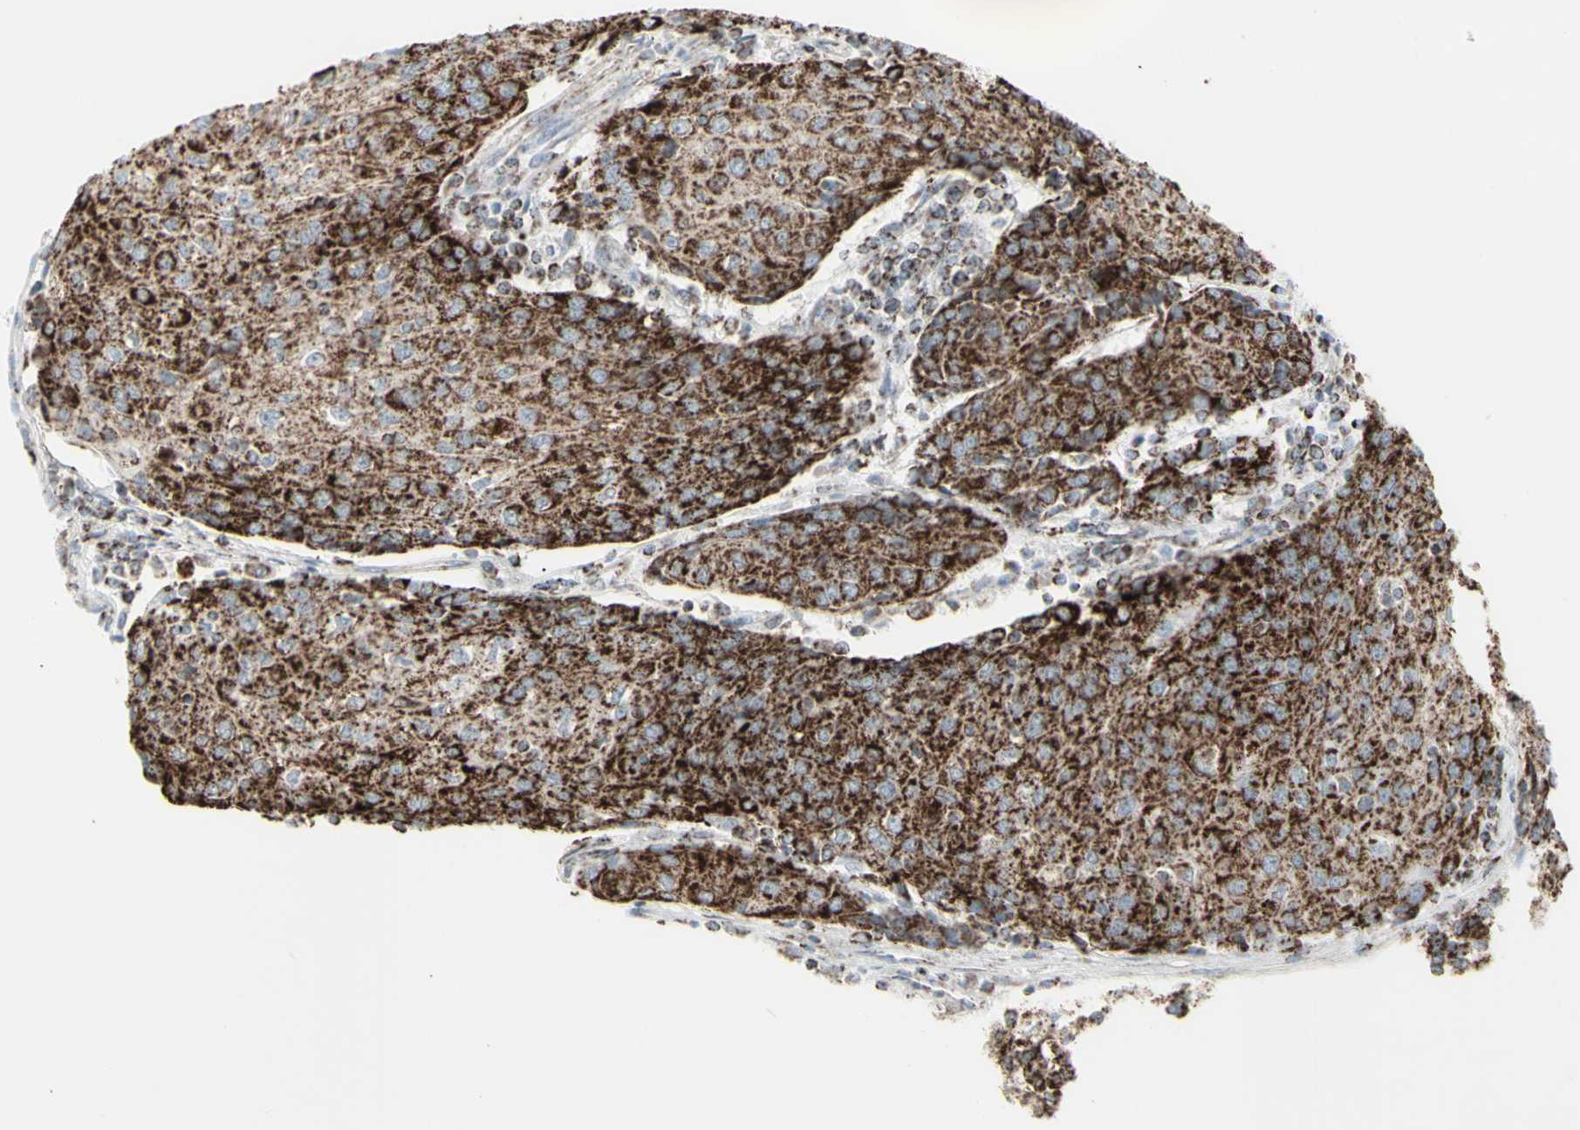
{"staining": {"intensity": "strong", "quantity": ">75%", "location": "cytoplasmic/membranous"}, "tissue": "urothelial cancer", "cell_type": "Tumor cells", "image_type": "cancer", "snomed": [{"axis": "morphology", "description": "Urothelial carcinoma, High grade"}, {"axis": "topography", "description": "Urinary bladder"}], "caption": "High-power microscopy captured an immunohistochemistry histopathology image of urothelial carcinoma (high-grade), revealing strong cytoplasmic/membranous expression in approximately >75% of tumor cells.", "gene": "PLGRKT", "patient": {"sex": "female", "age": 85}}